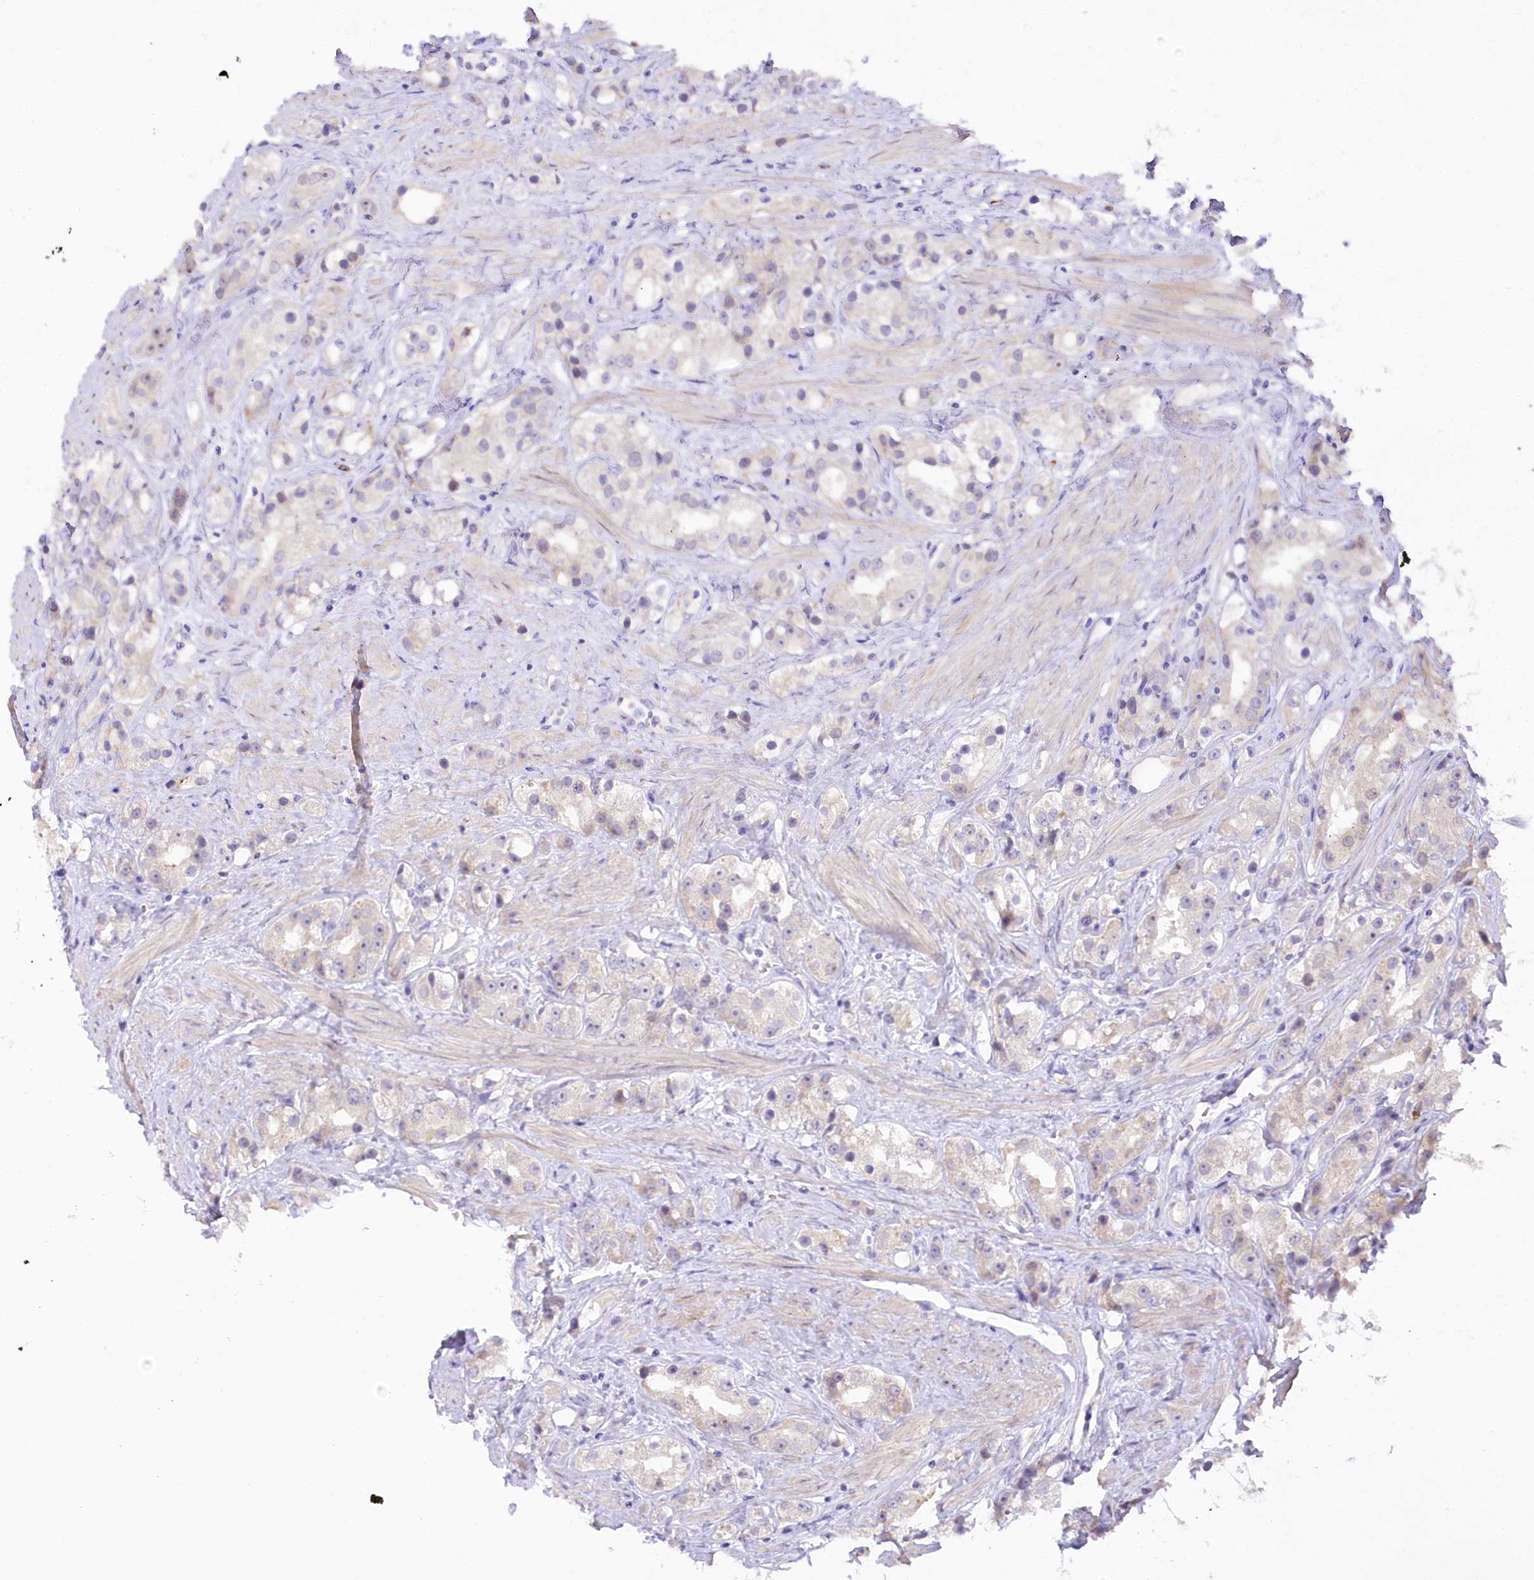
{"staining": {"intensity": "negative", "quantity": "none", "location": "none"}, "tissue": "prostate cancer", "cell_type": "Tumor cells", "image_type": "cancer", "snomed": [{"axis": "morphology", "description": "Adenocarcinoma, NOS"}, {"axis": "topography", "description": "Prostate"}], "caption": "Micrograph shows no significant protein staining in tumor cells of prostate cancer (adenocarcinoma).", "gene": "MYOZ1", "patient": {"sex": "male", "age": 79}}